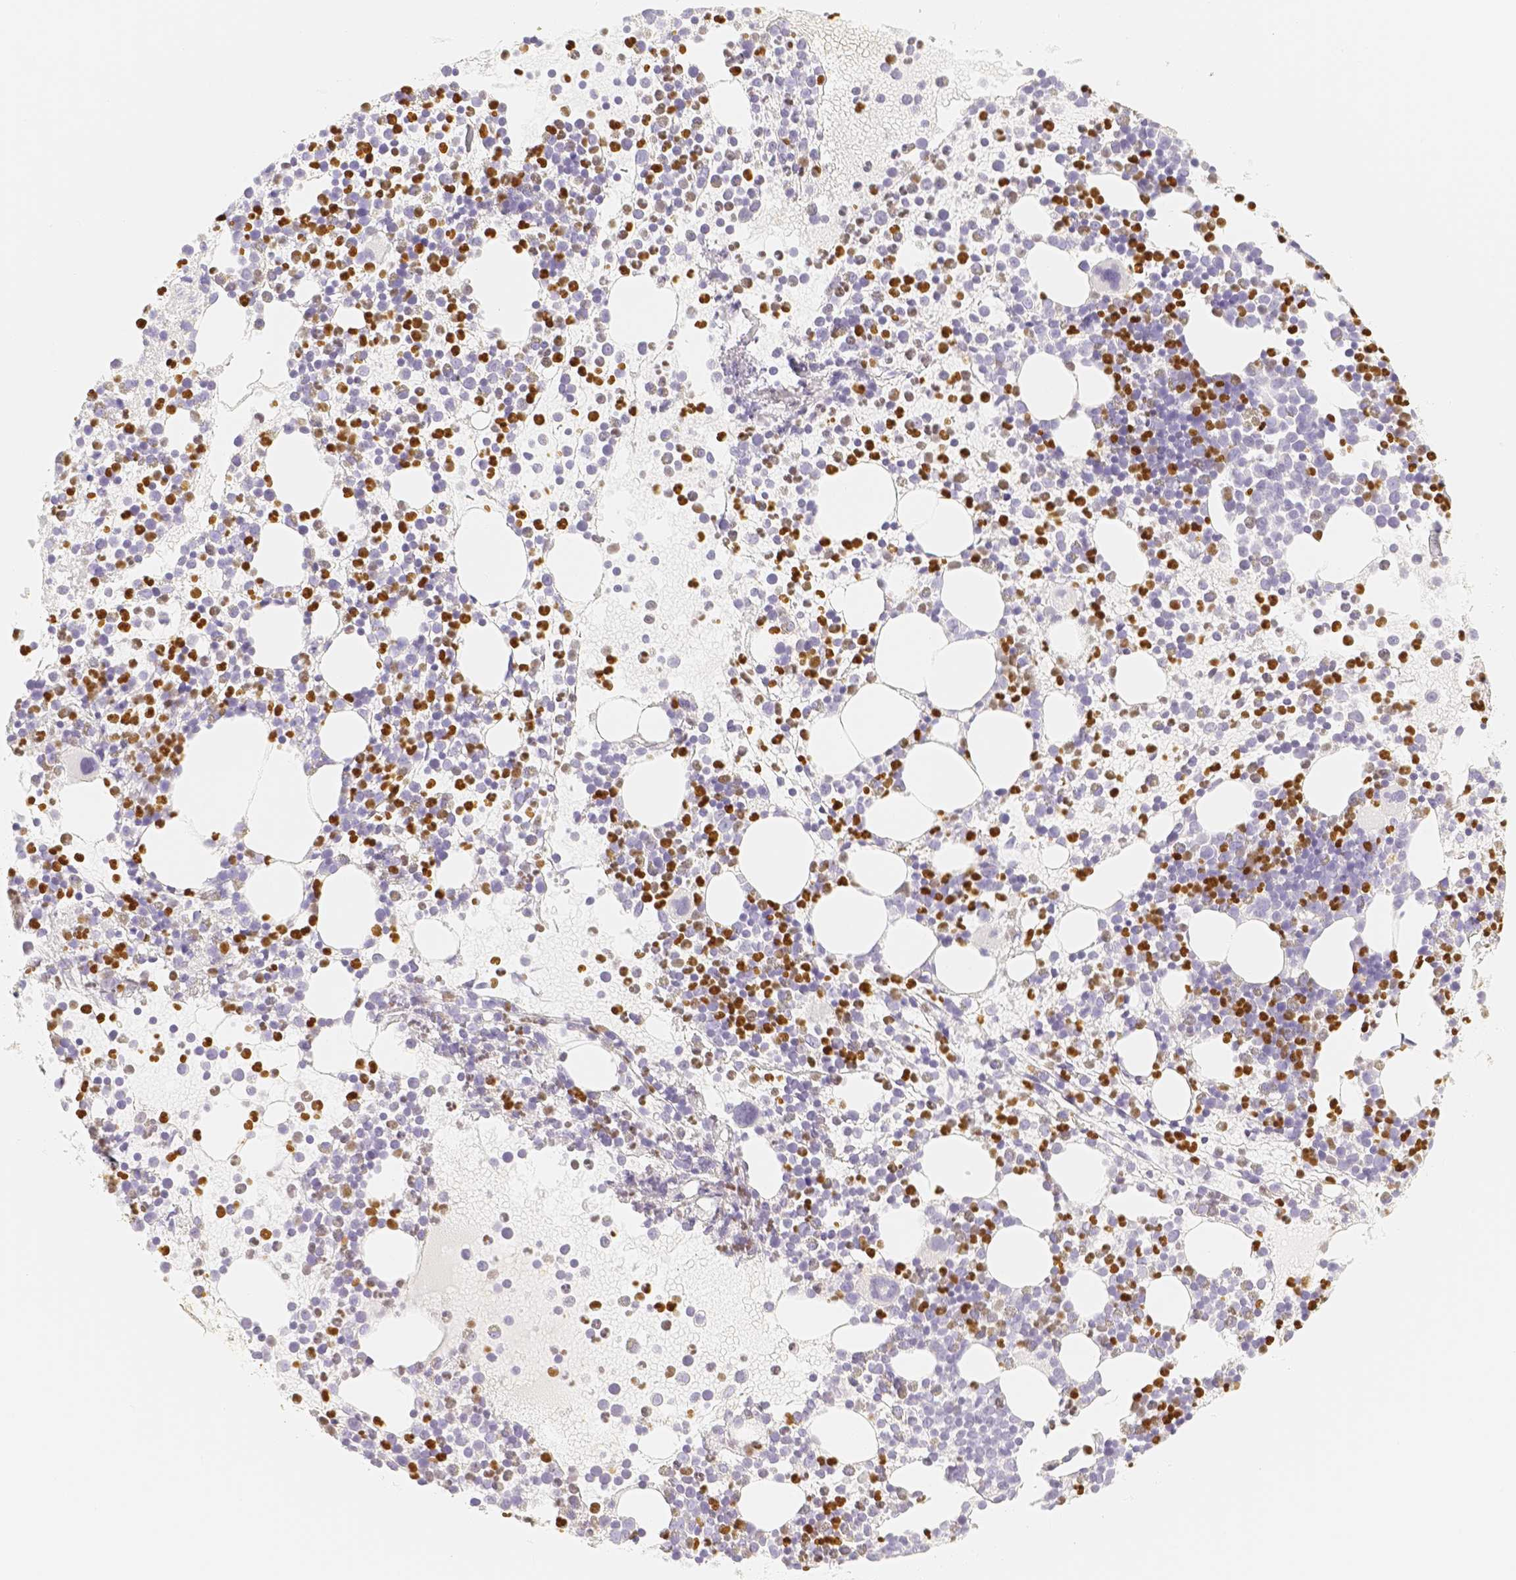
{"staining": {"intensity": "strong", "quantity": "25%-75%", "location": "cytoplasmic/membranous,nuclear"}, "tissue": "bone marrow", "cell_type": "Hematopoietic cells", "image_type": "normal", "snomed": [{"axis": "morphology", "description": "Normal tissue, NOS"}, {"axis": "morphology", "description": "Inflammation, NOS"}, {"axis": "topography", "description": "Bone marrow"}], "caption": "The photomicrograph demonstrates immunohistochemical staining of normal bone marrow. There is strong cytoplasmic/membranous,nuclear expression is appreciated in approximately 25%-75% of hematopoietic cells. (brown staining indicates protein expression, while blue staining denotes nuclei).", "gene": "PADI4", "patient": {"sex": "male", "age": 58}}